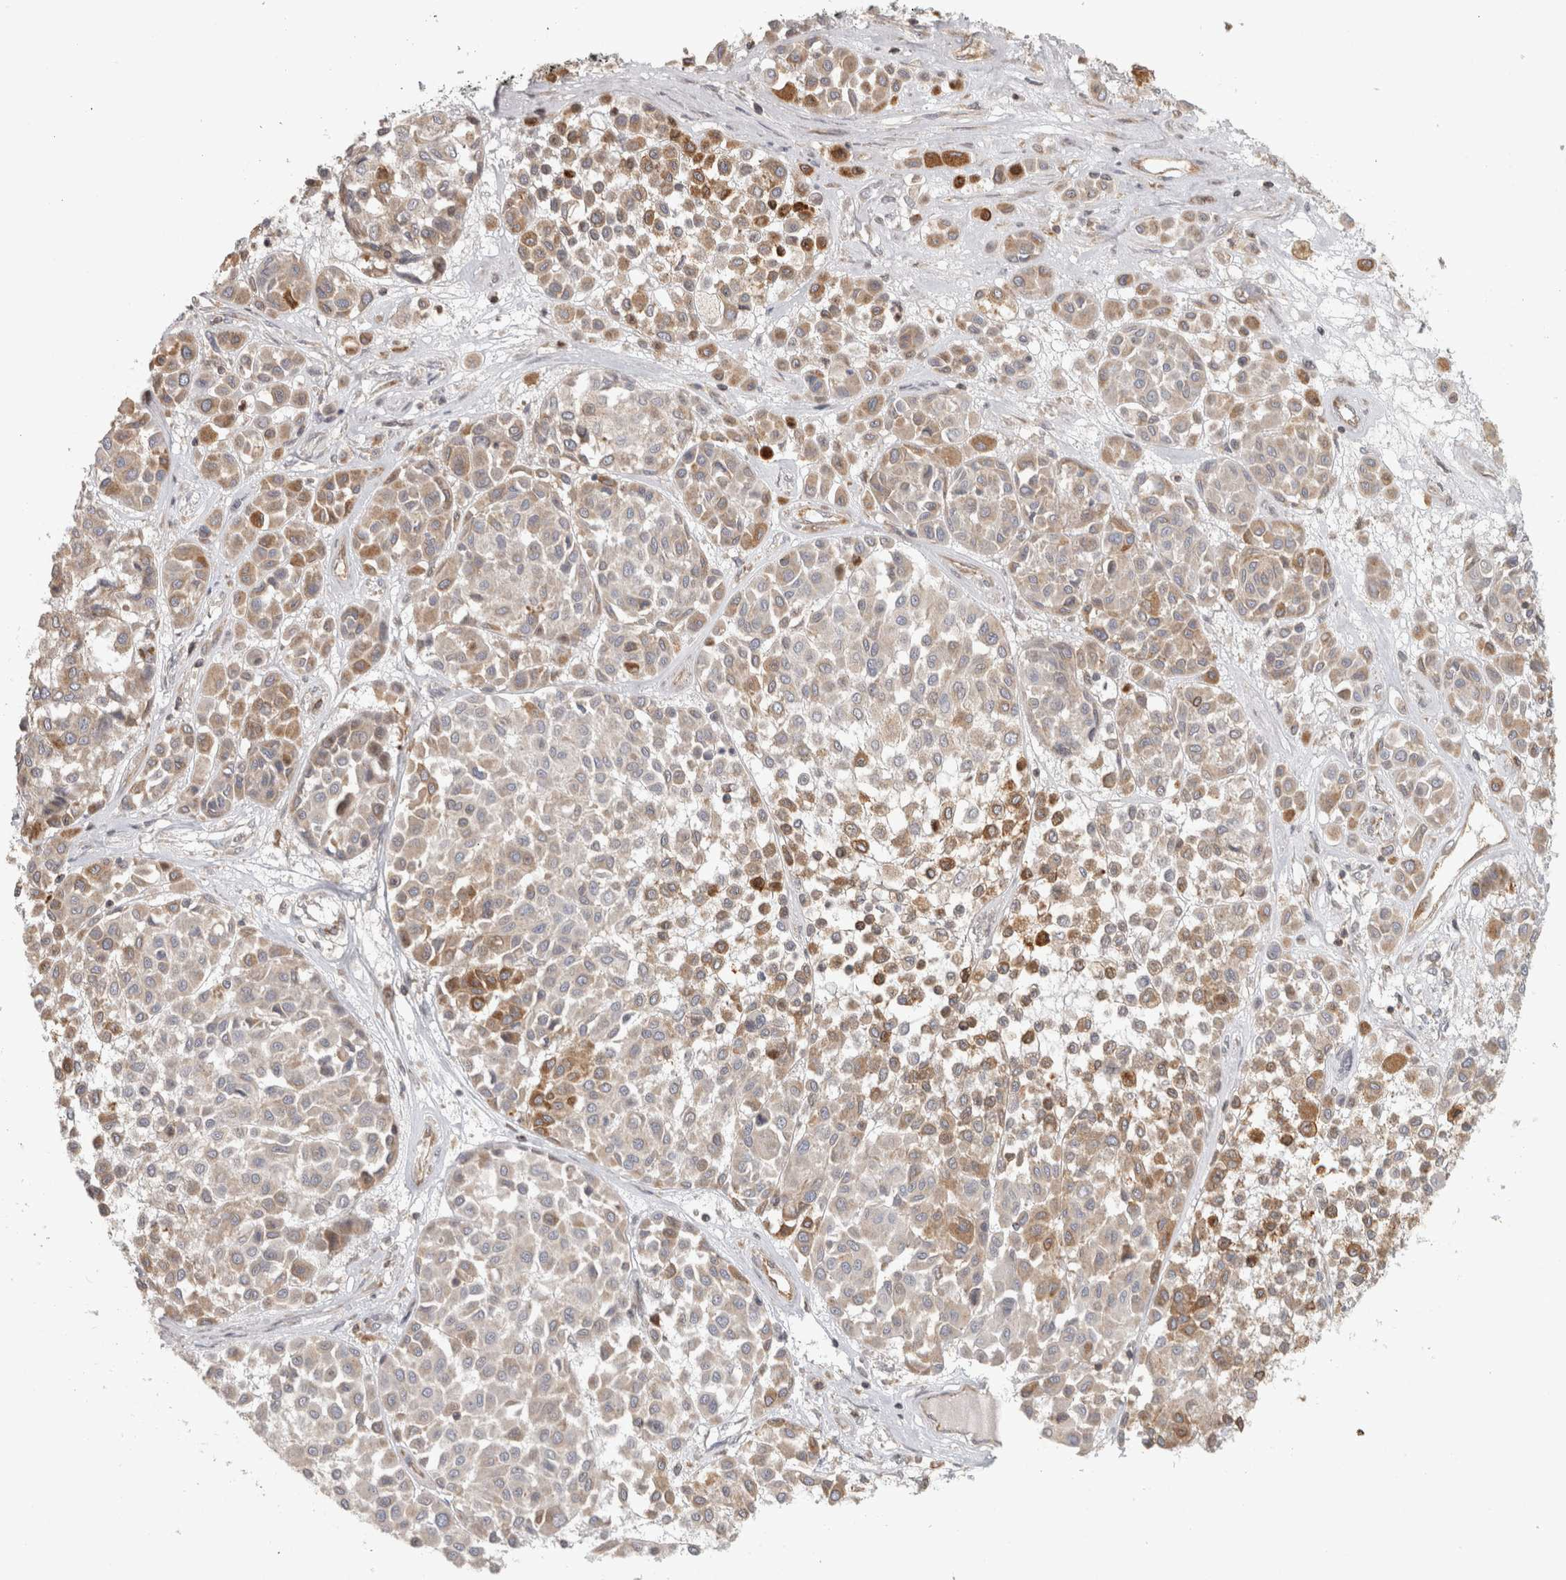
{"staining": {"intensity": "moderate", "quantity": "25%-75%", "location": "cytoplasmic/membranous"}, "tissue": "melanoma", "cell_type": "Tumor cells", "image_type": "cancer", "snomed": [{"axis": "morphology", "description": "Malignant melanoma, Metastatic site"}, {"axis": "topography", "description": "Soft tissue"}], "caption": "Immunohistochemical staining of malignant melanoma (metastatic site) displays medium levels of moderate cytoplasmic/membranous staining in approximately 25%-75% of tumor cells. (IHC, brightfield microscopy, high magnification).", "gene": "HLA-E", "patient": {"sex": "male", "age": 41}}